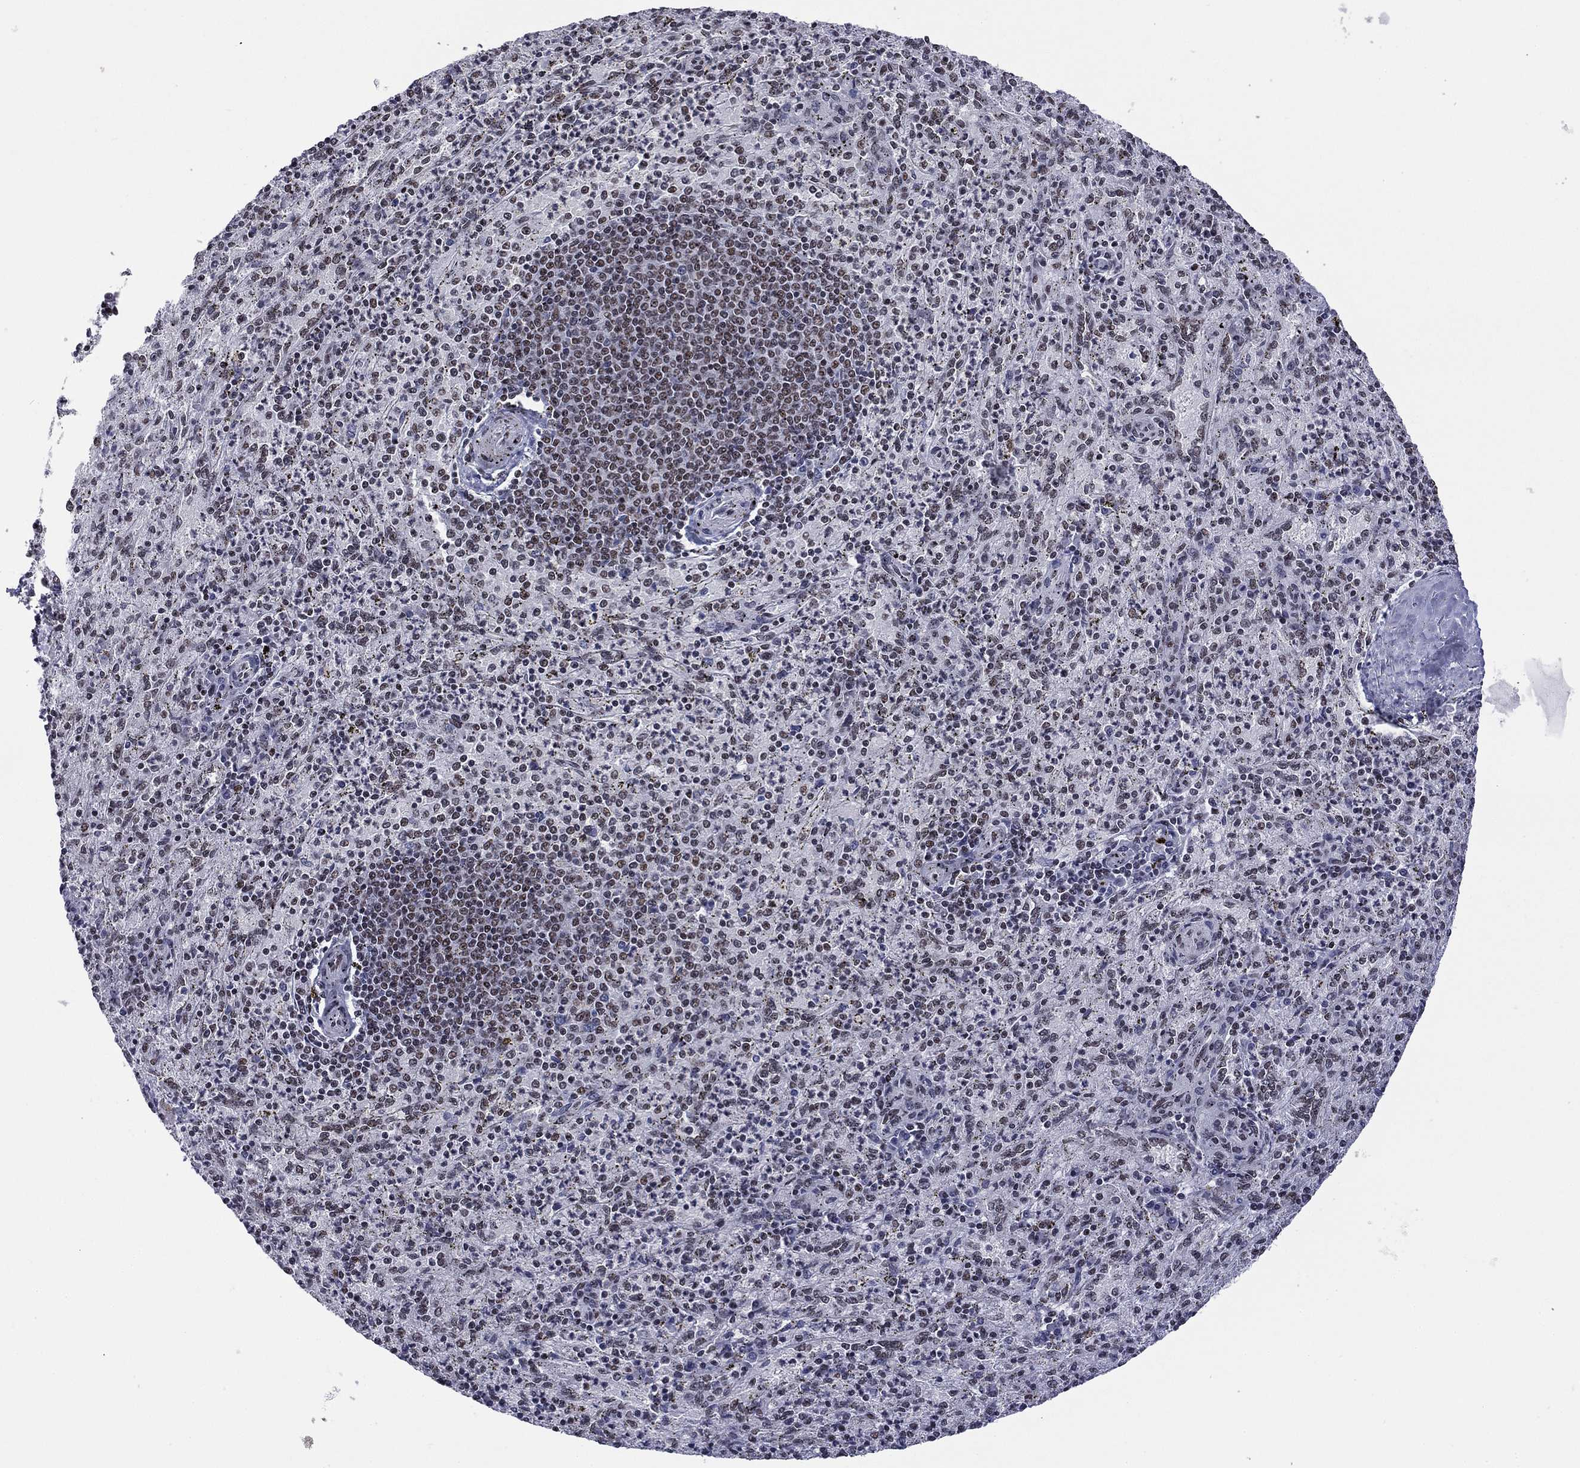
{"staining": {"intensity": "negative", "quantity": "none", "location": "none"}, "tissue": "spleen", "cell_type": "Cells in red pulp", "image_type": "normal", "snomed": [{"axis": "morphology", "description": "Normal tissue, NOS"}, {"axis": "topography", "description": "Spleen"}], "caption": "An immunohistochemistry image of unremarkable spleen is shown. There is no staining in cells in red pulp of spleen.", "gene": "ETV5", "patient": {"sex": "male", "age": 60}}